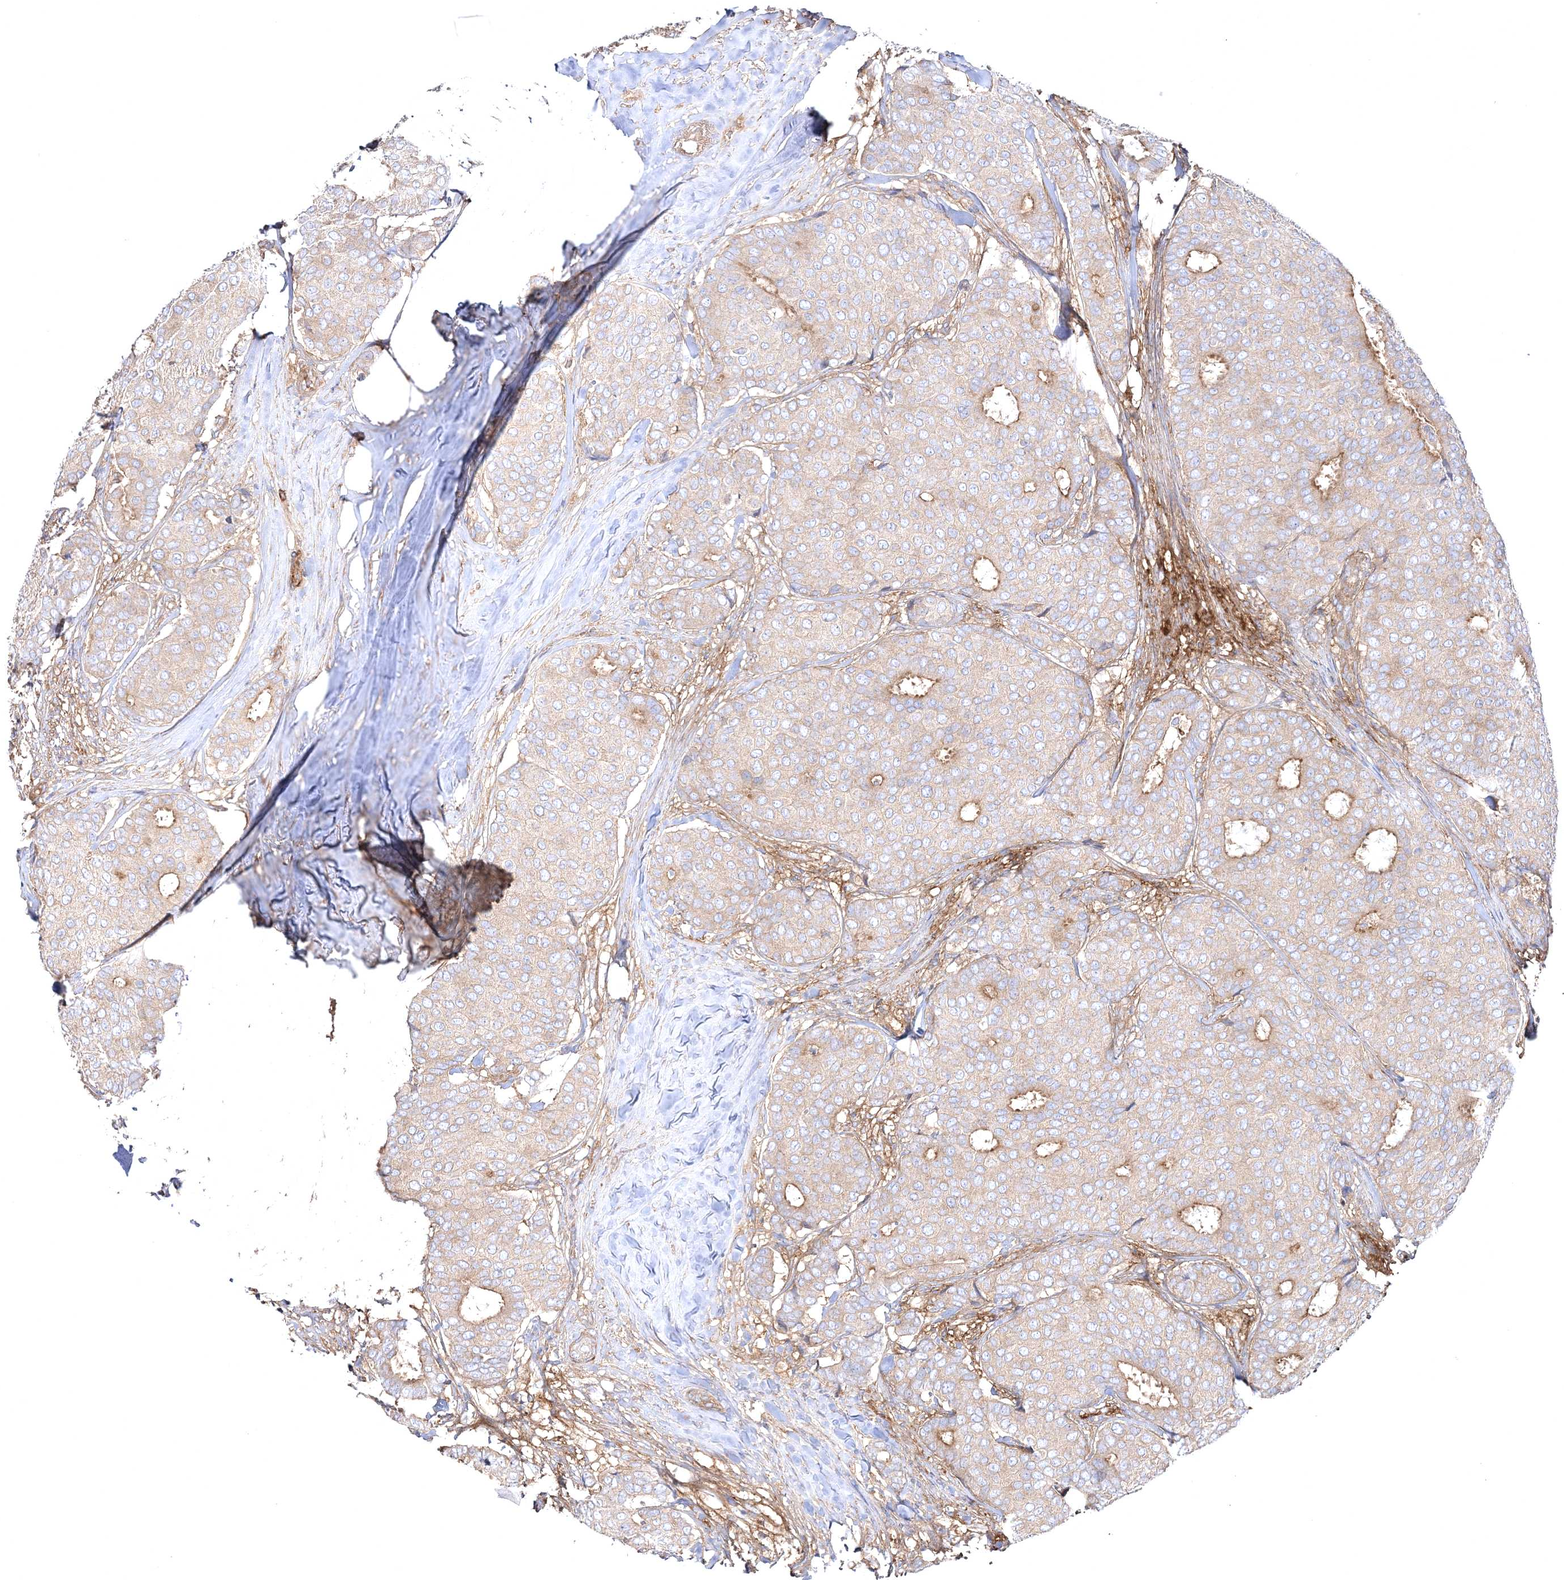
{"staining": {"intensity": "weak", "quantity": "25%-75%", "location": "cytoplasmic/membranous"}, "tissue": "breast cancer", "cell_type": "Tumor cells", "image_type": "cancer", "snomed": [{"axis": "morphology", "description": "Duct carcinoma"}, {"axis": "topography", "description": "Breast"}], "caption": "A brown stain shows weak cytoplasmic/membranous positivity of a protein in breast cancer tumor cells.", "gene": "ZSWIM6", "patient": {"sex": "female", "age": 75}}